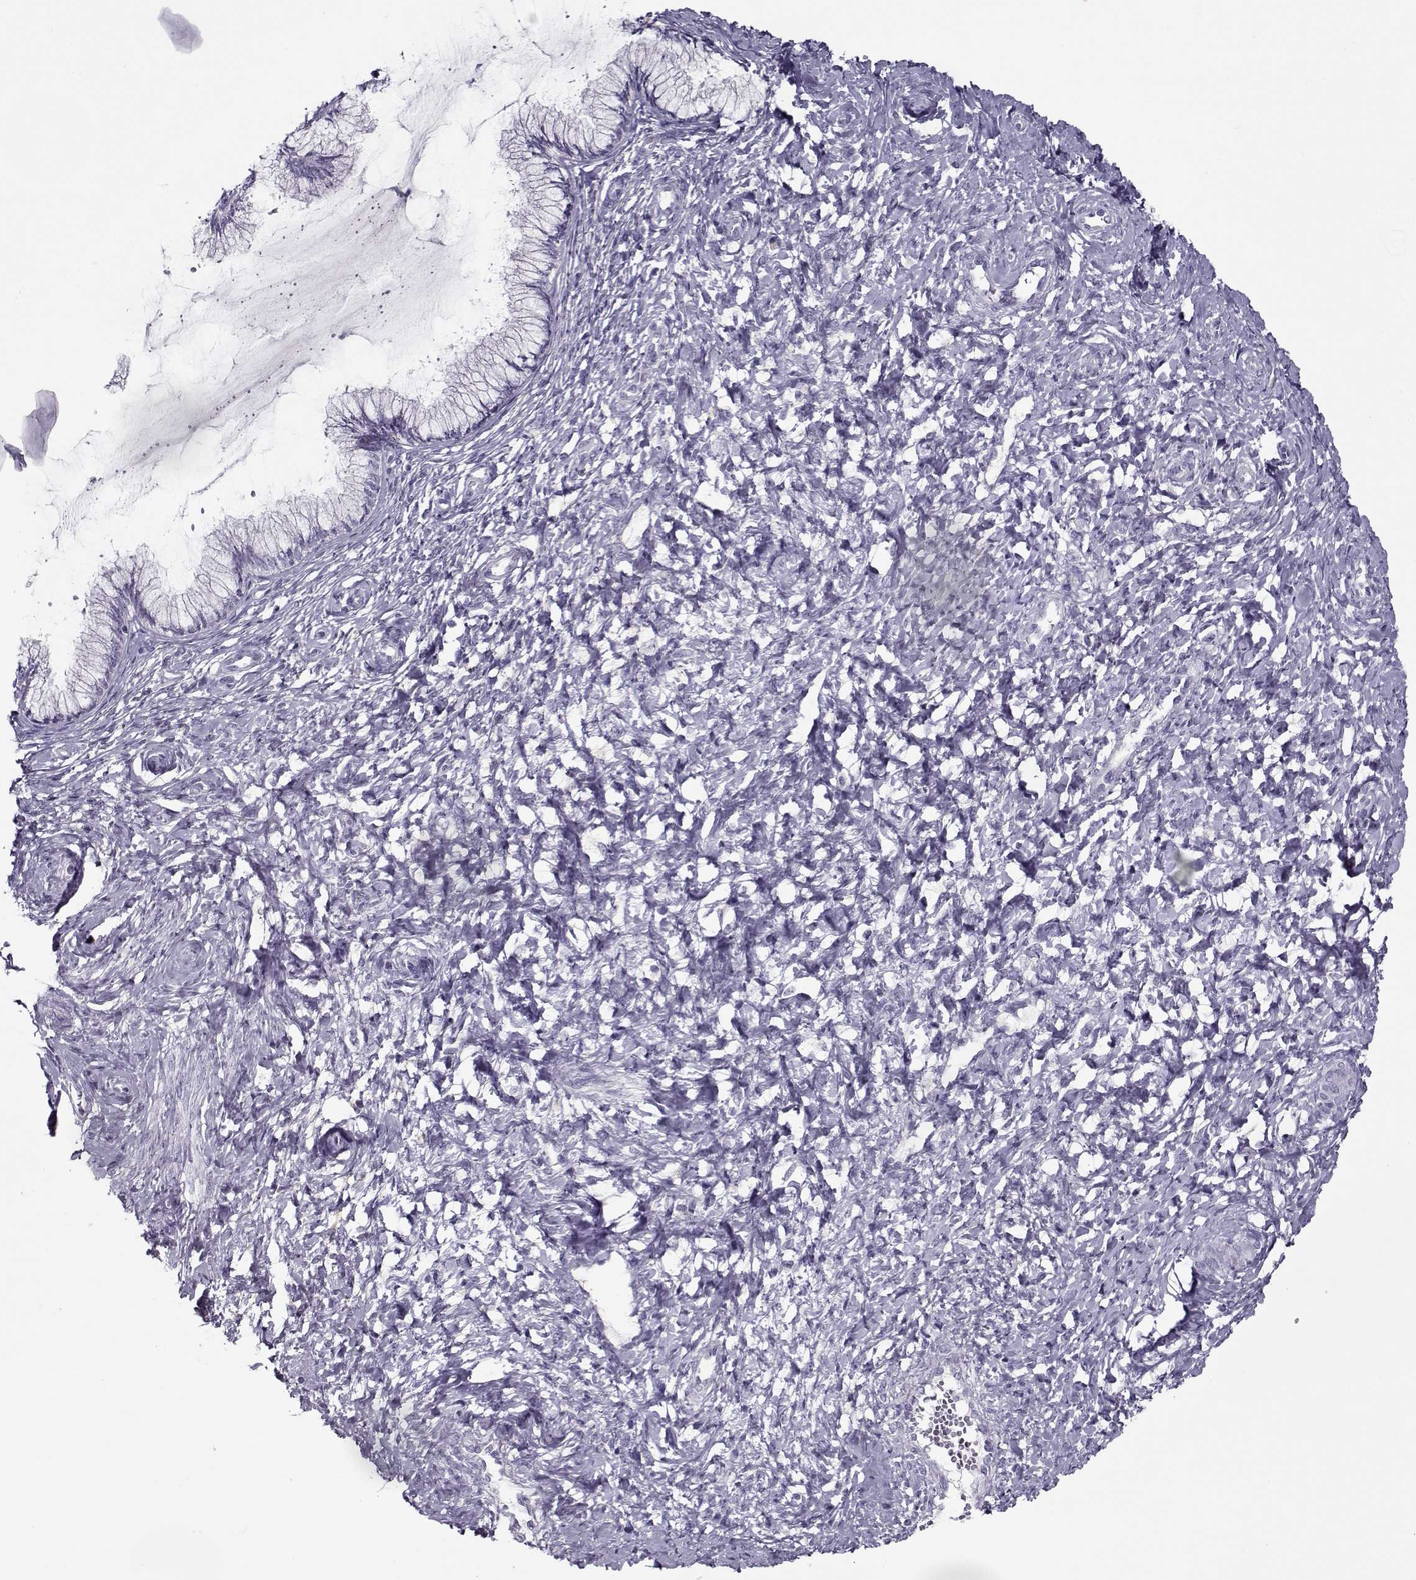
{"staining": {"intensity": "negative", "quantity": "none", "location": "none"}, "tissue": "cervix", "cell_type": "Glandular cells", "image_type": "normal", "snomed": [{"axis": "morphology", "description": "Normal tissue, NOS"}, {"axis": "topography", "description": "Cervix"}], "caption": "A micrograph of human cervix is negative for staining in glandular cells.", "gene": "PP2D1", "patient": {"sex": "female", "age": 37}}